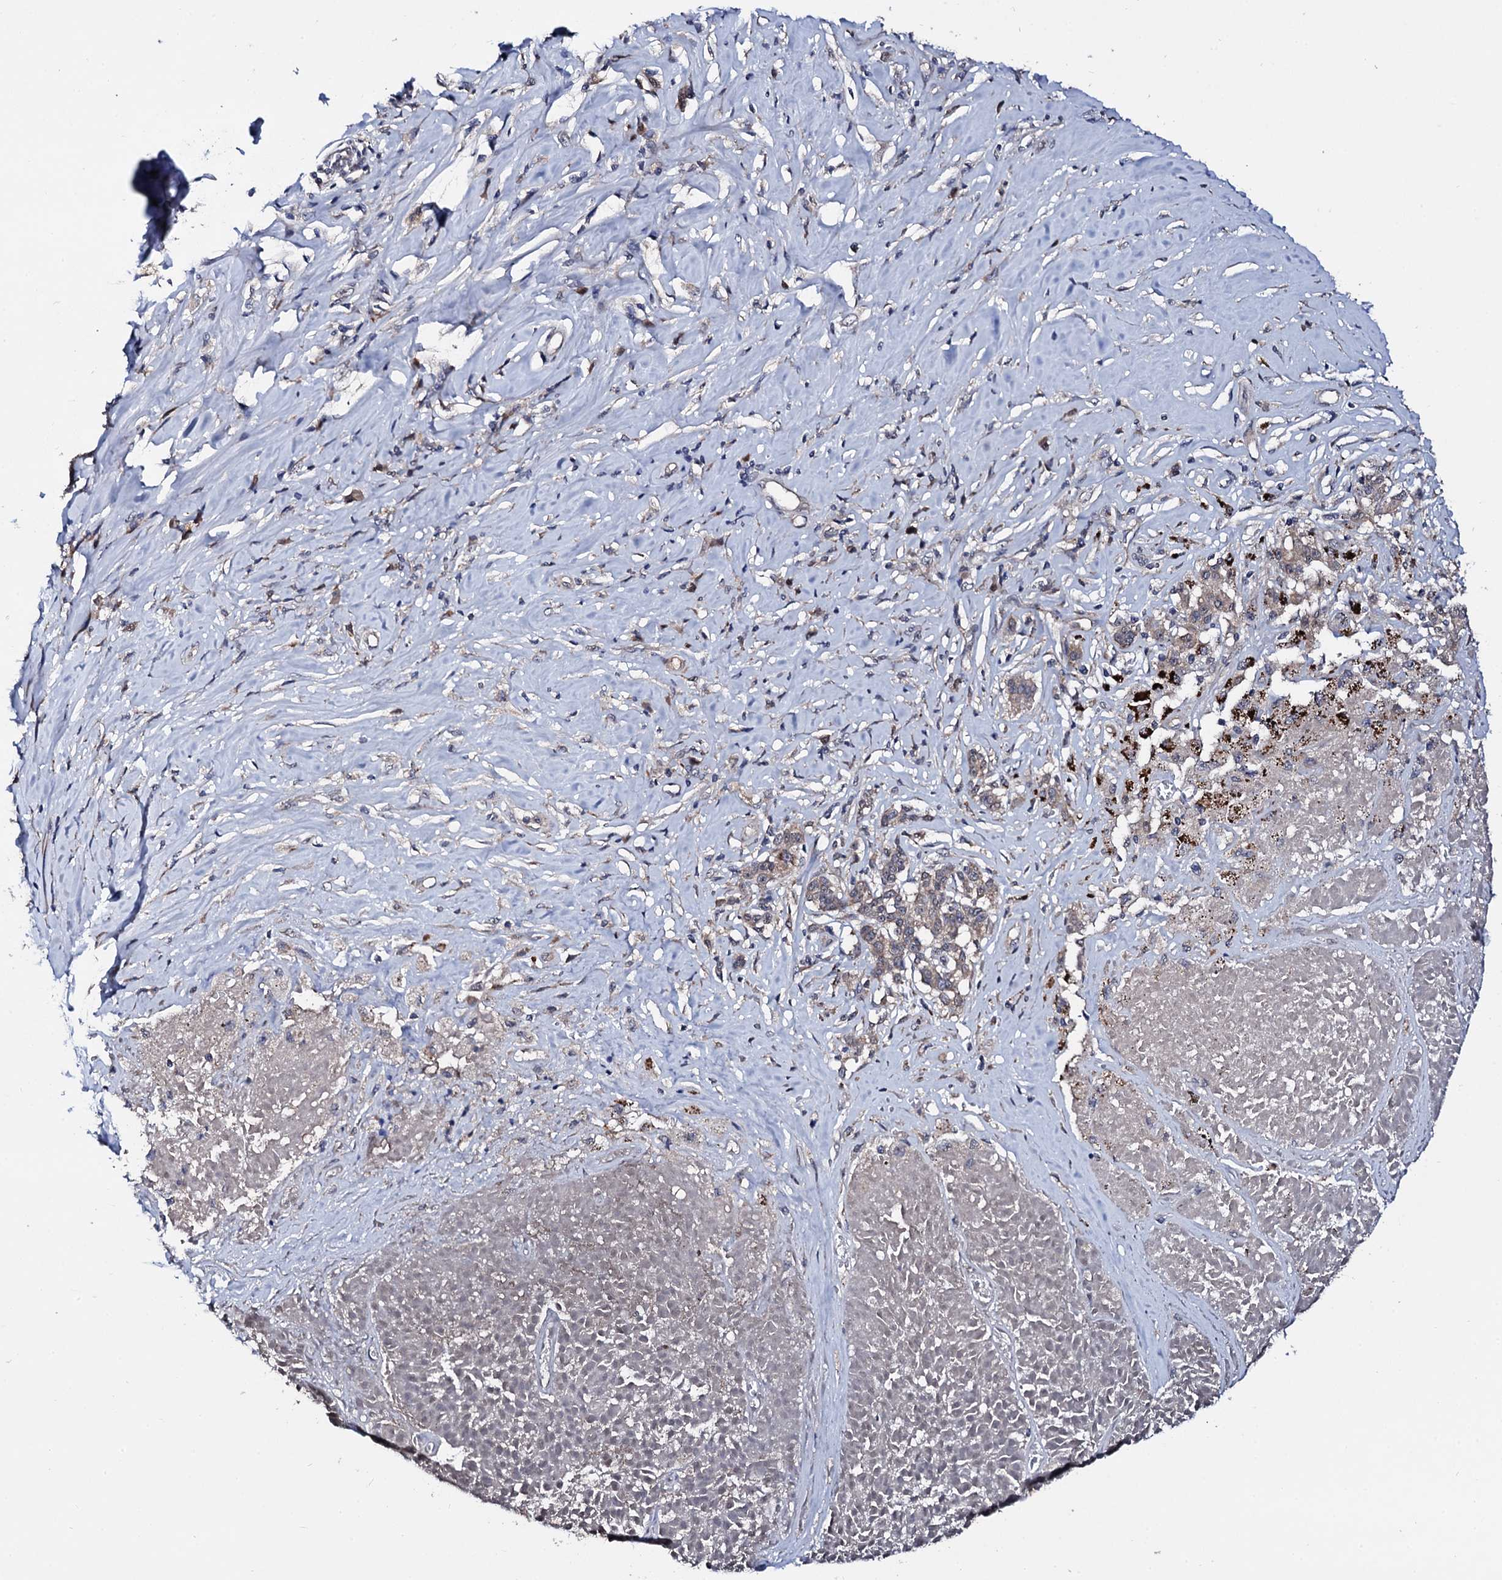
{"staining": {"intensity": "weak", "quantity": ">75%", "location": "cytoplasmic/membranous,nuclear"}, "tissue": "melanoma", "cell_type": "Tumor cells", "image_type": "cancer", "snomed": [{"axis": "morphology", "description": "Malignant melanoma, NOS"}, {"axis": "topography", "description": "Skin"}], "caption": "Immunohistochemical staining of melanoma demonstrates low levels of weak cytoplasmic/membranous and nuclear protein staining in approximately >75% of tumor cells. The protein of interest is stained brown, and the nuclei are stained in blue (DAB IHC with brightfield microscopy, high magnification).", "gene": "IP6K1", "patient": {"sex": "female", "age": 72}}